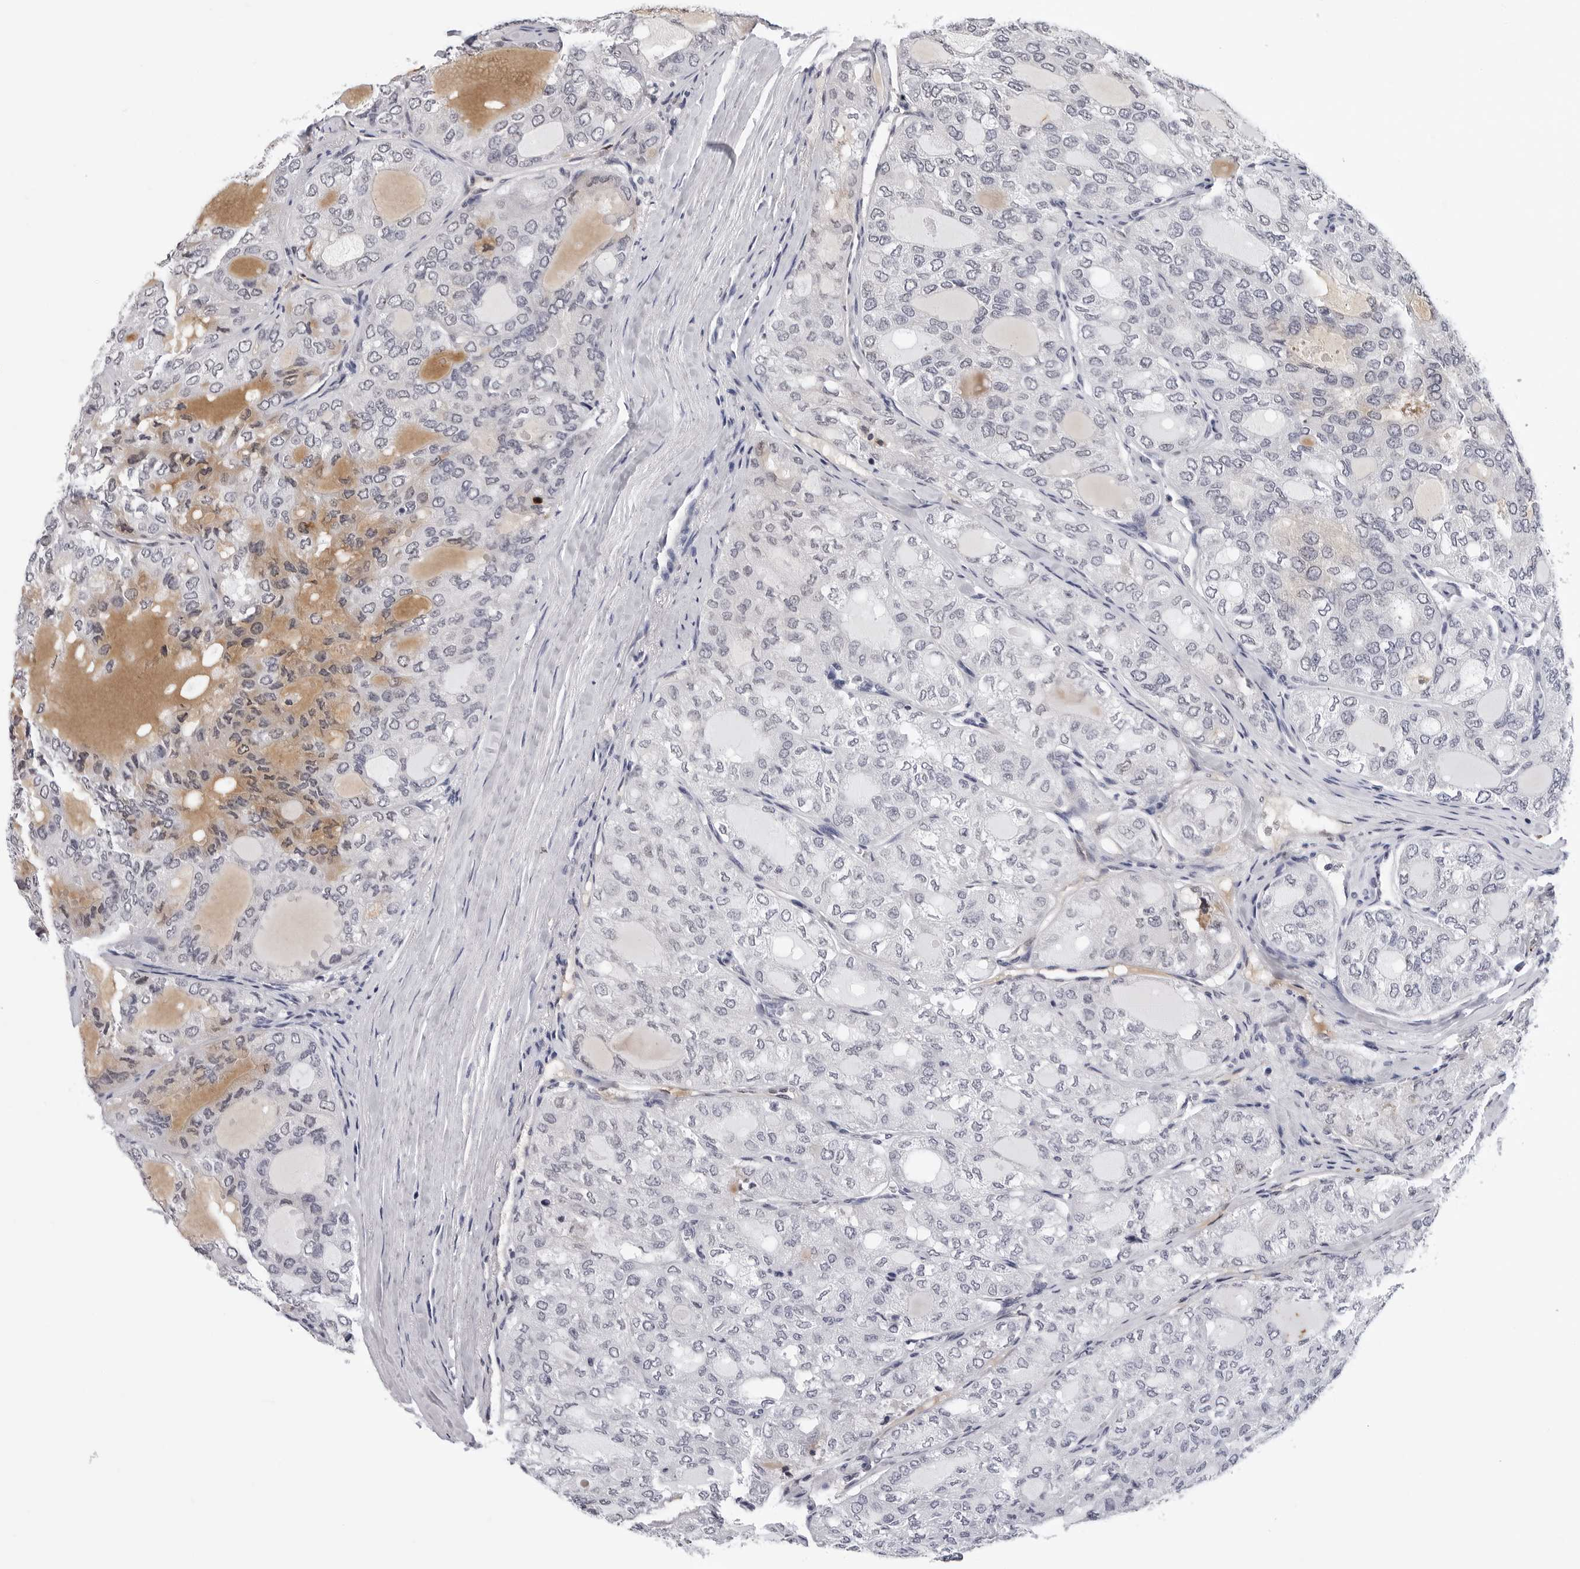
{"staining": {"intensity": "negative", "quantity": "none", "location": "none"}, "tissue": "thyroid cancer", "cell_type": "Tumor cells", "image_type": "cancer", "snomed": [{"axis": "morphology", "description": "Follicular adenoma carcinoma, NOS"}, {"axis": "topography", "description": "Thyroid gland"}], "caption": "There is no significant expression in tumor cells of thyroid cancer (follicular adenoma carcinoma).", "gene": "GNL2", "patient": {"sex": "male", "age": 75}}